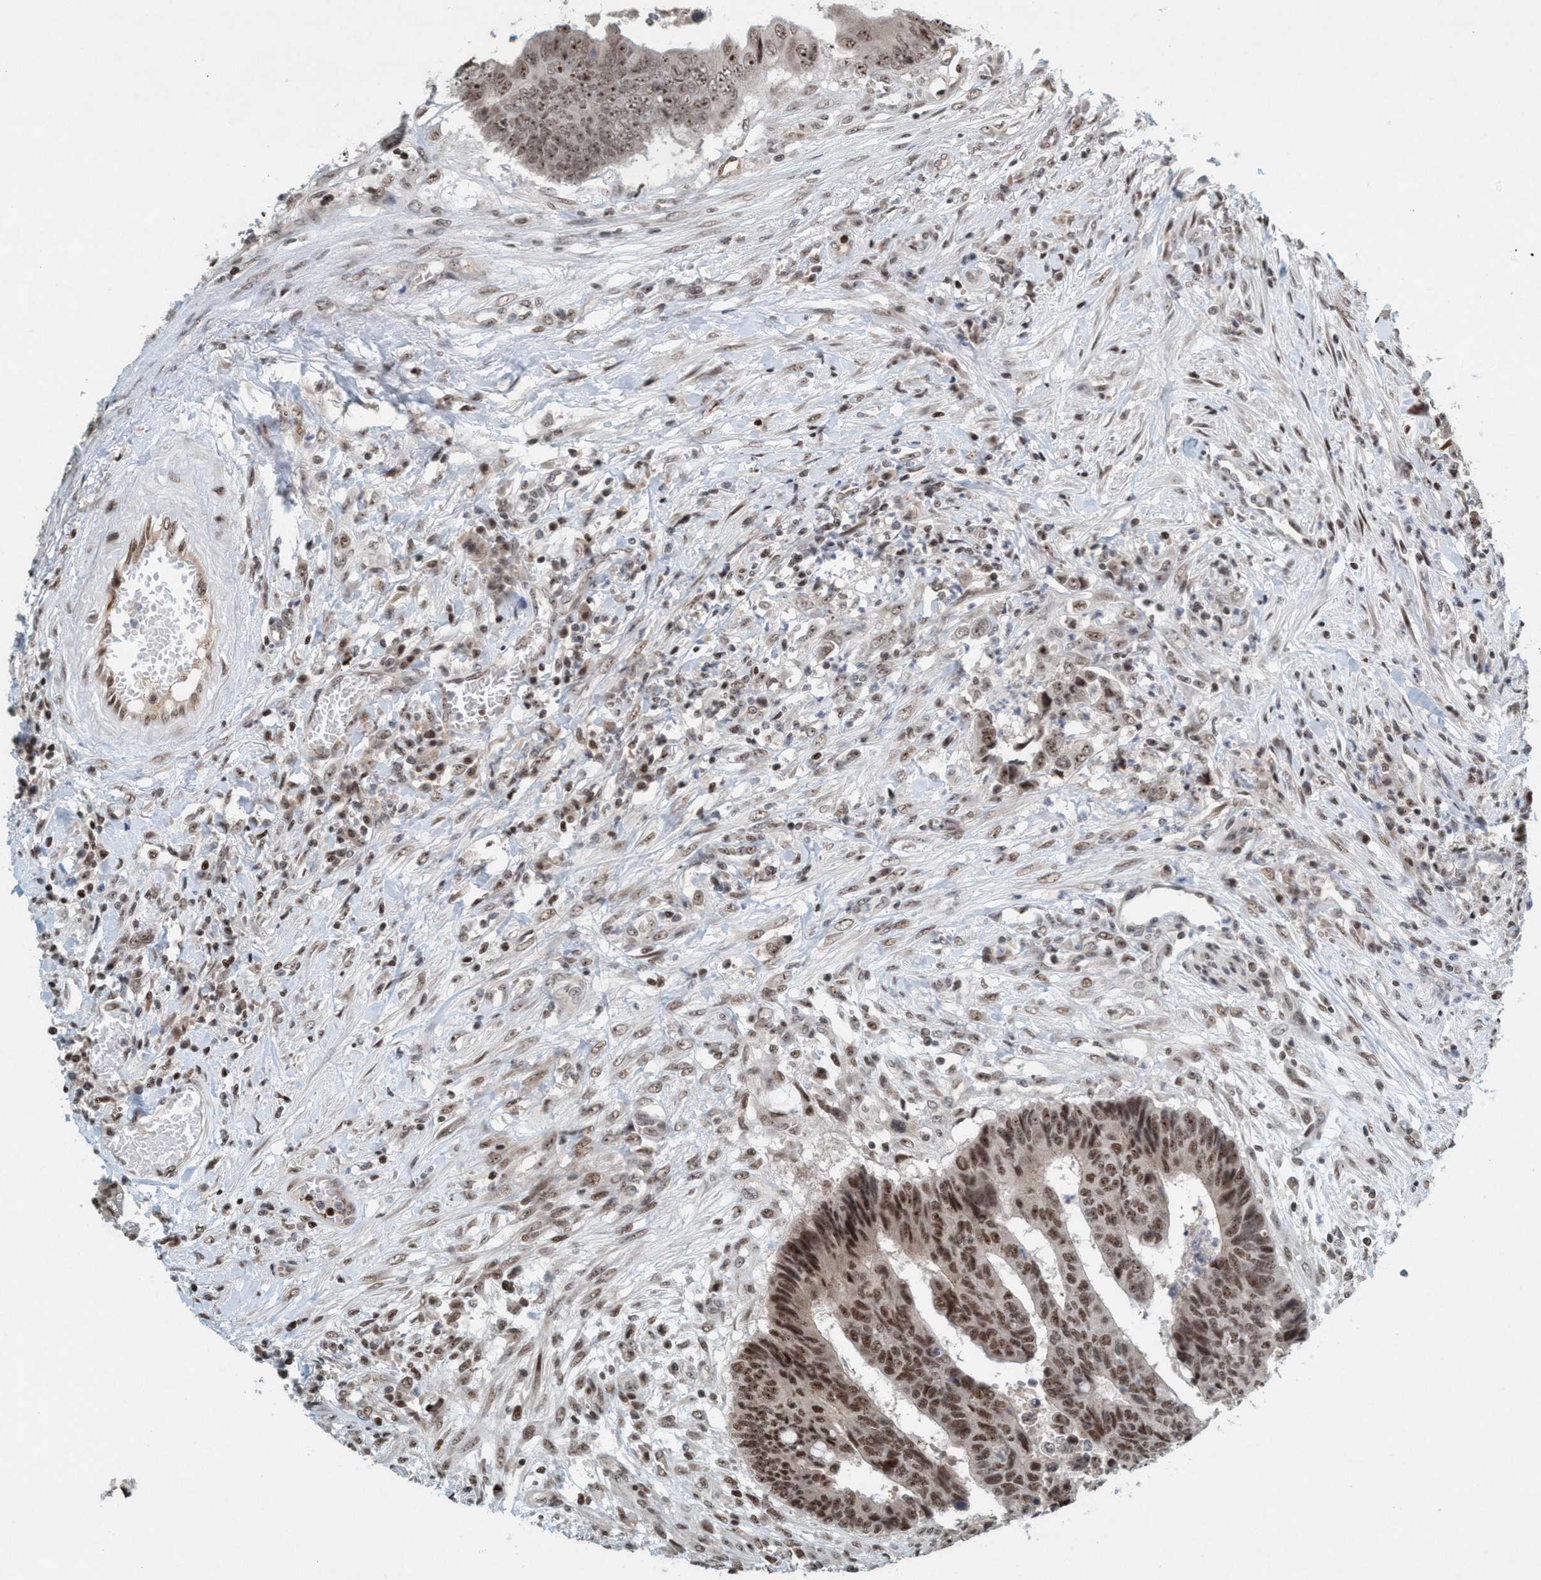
{"staining": {"intensity": "moderate", "quantity": ">75%", "location": "nuclear"}, "tissue": "colorectal cancer", "cell_type": "Tumor cells", "image_type": "cancer", "snomed": [{"axis": "morphology", "description": "Adenocarcinoma, NOS"}, {"axis": "topography", "description": "Rectum"}], "caption": "Adenocarcinoma (colorectal) stained for a protein (brown) exhibits moderate nuclear positive positivity in approximately >75% of tumor cells.", "gene": "SMCR8", "patient": {"sex": "male", "age": 84}}